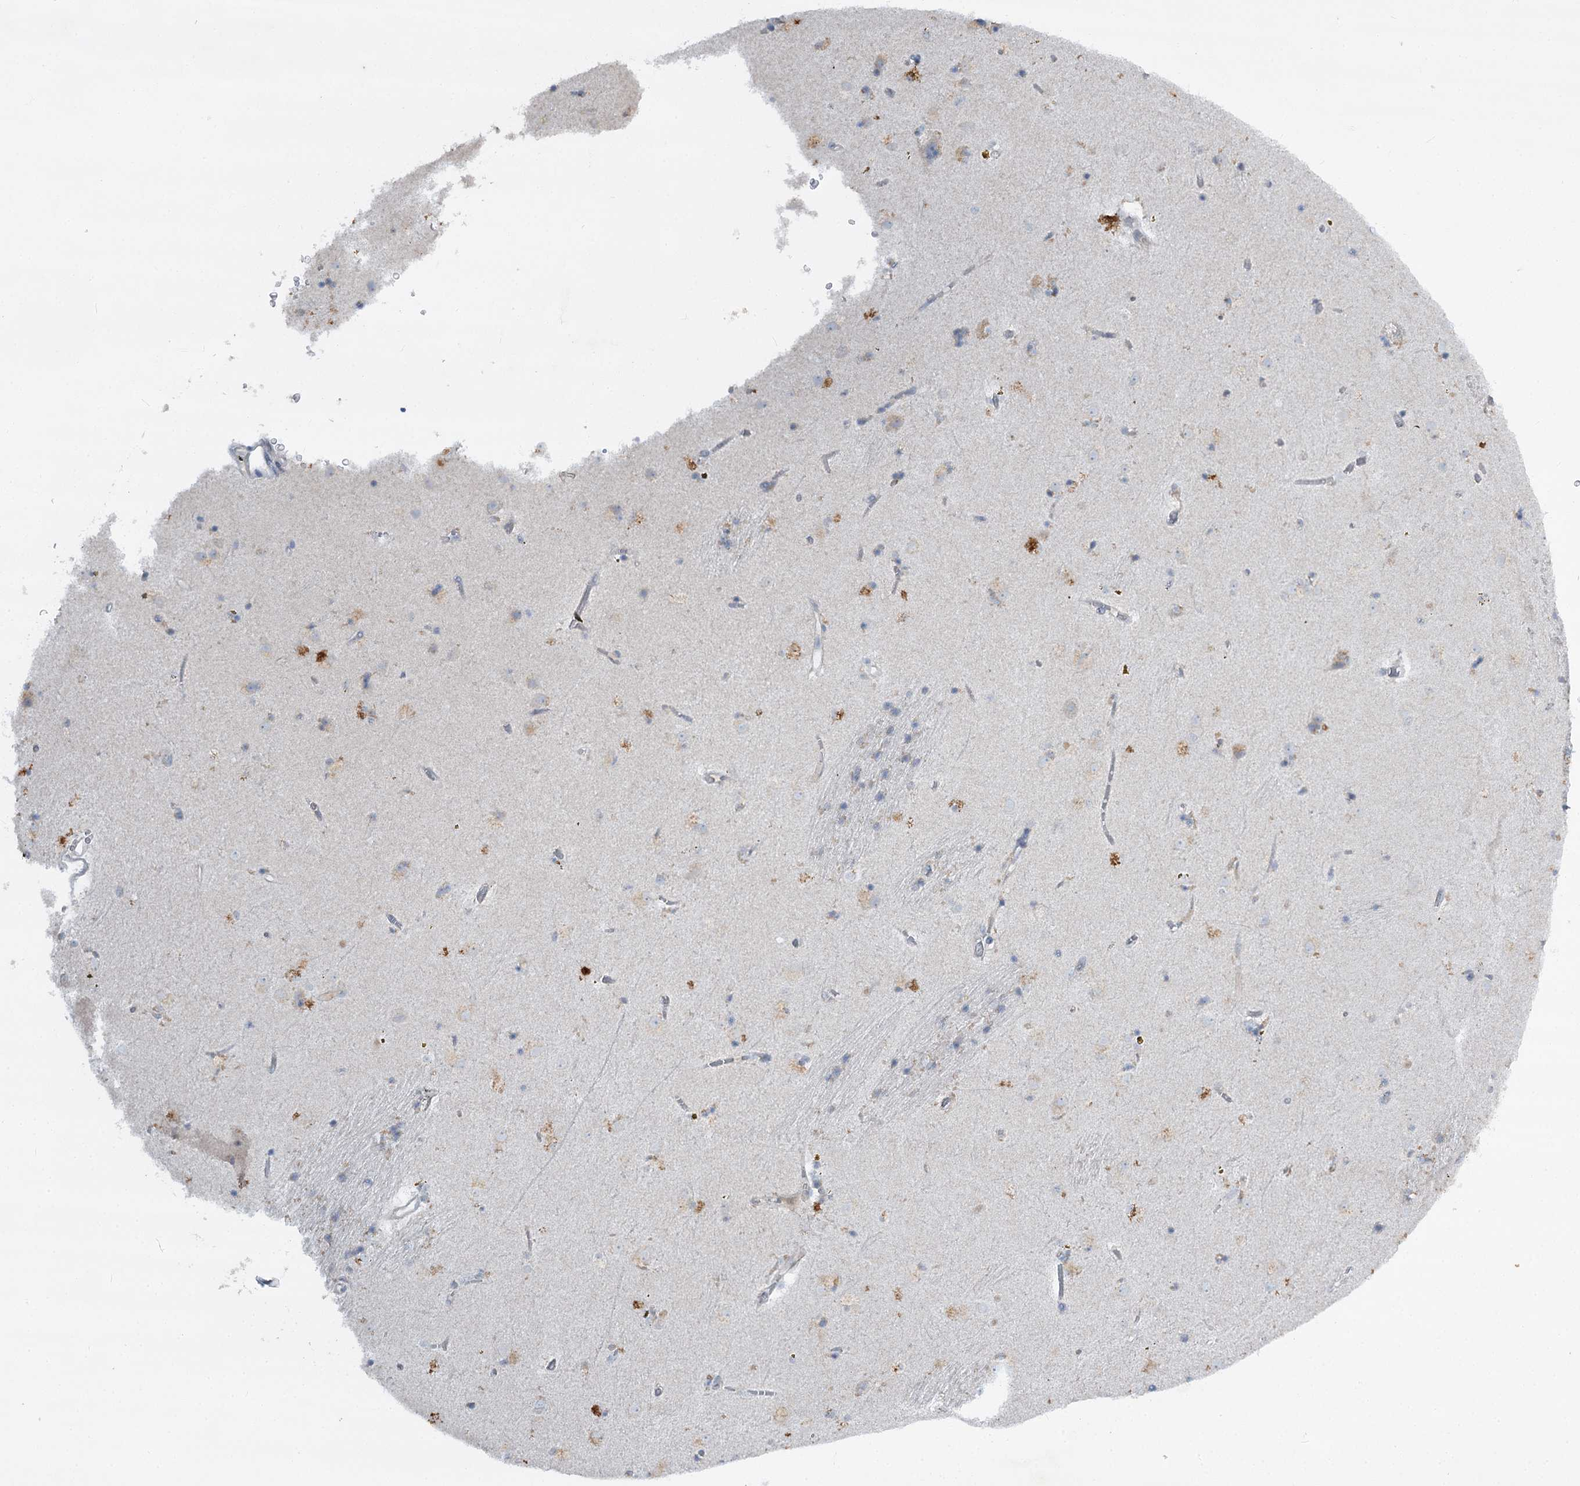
{"staining": {"intensity": "negative", "quantity": "none", "location": "none"}, "tissue": "caudate", "cell_type": "Glial cells", "image_type": "normal", "snomed": [{"axis": "morphology", "description": "Normal tissue, NOS"}, {"axis": "topography", "description": "Lateral ventricle wall"}], "caption": "Protein analysis of normal caudate reveals no significant expression in glial cells.", "gene": "ABITRAM", "patient": {"sex": "male", "age": 70}}